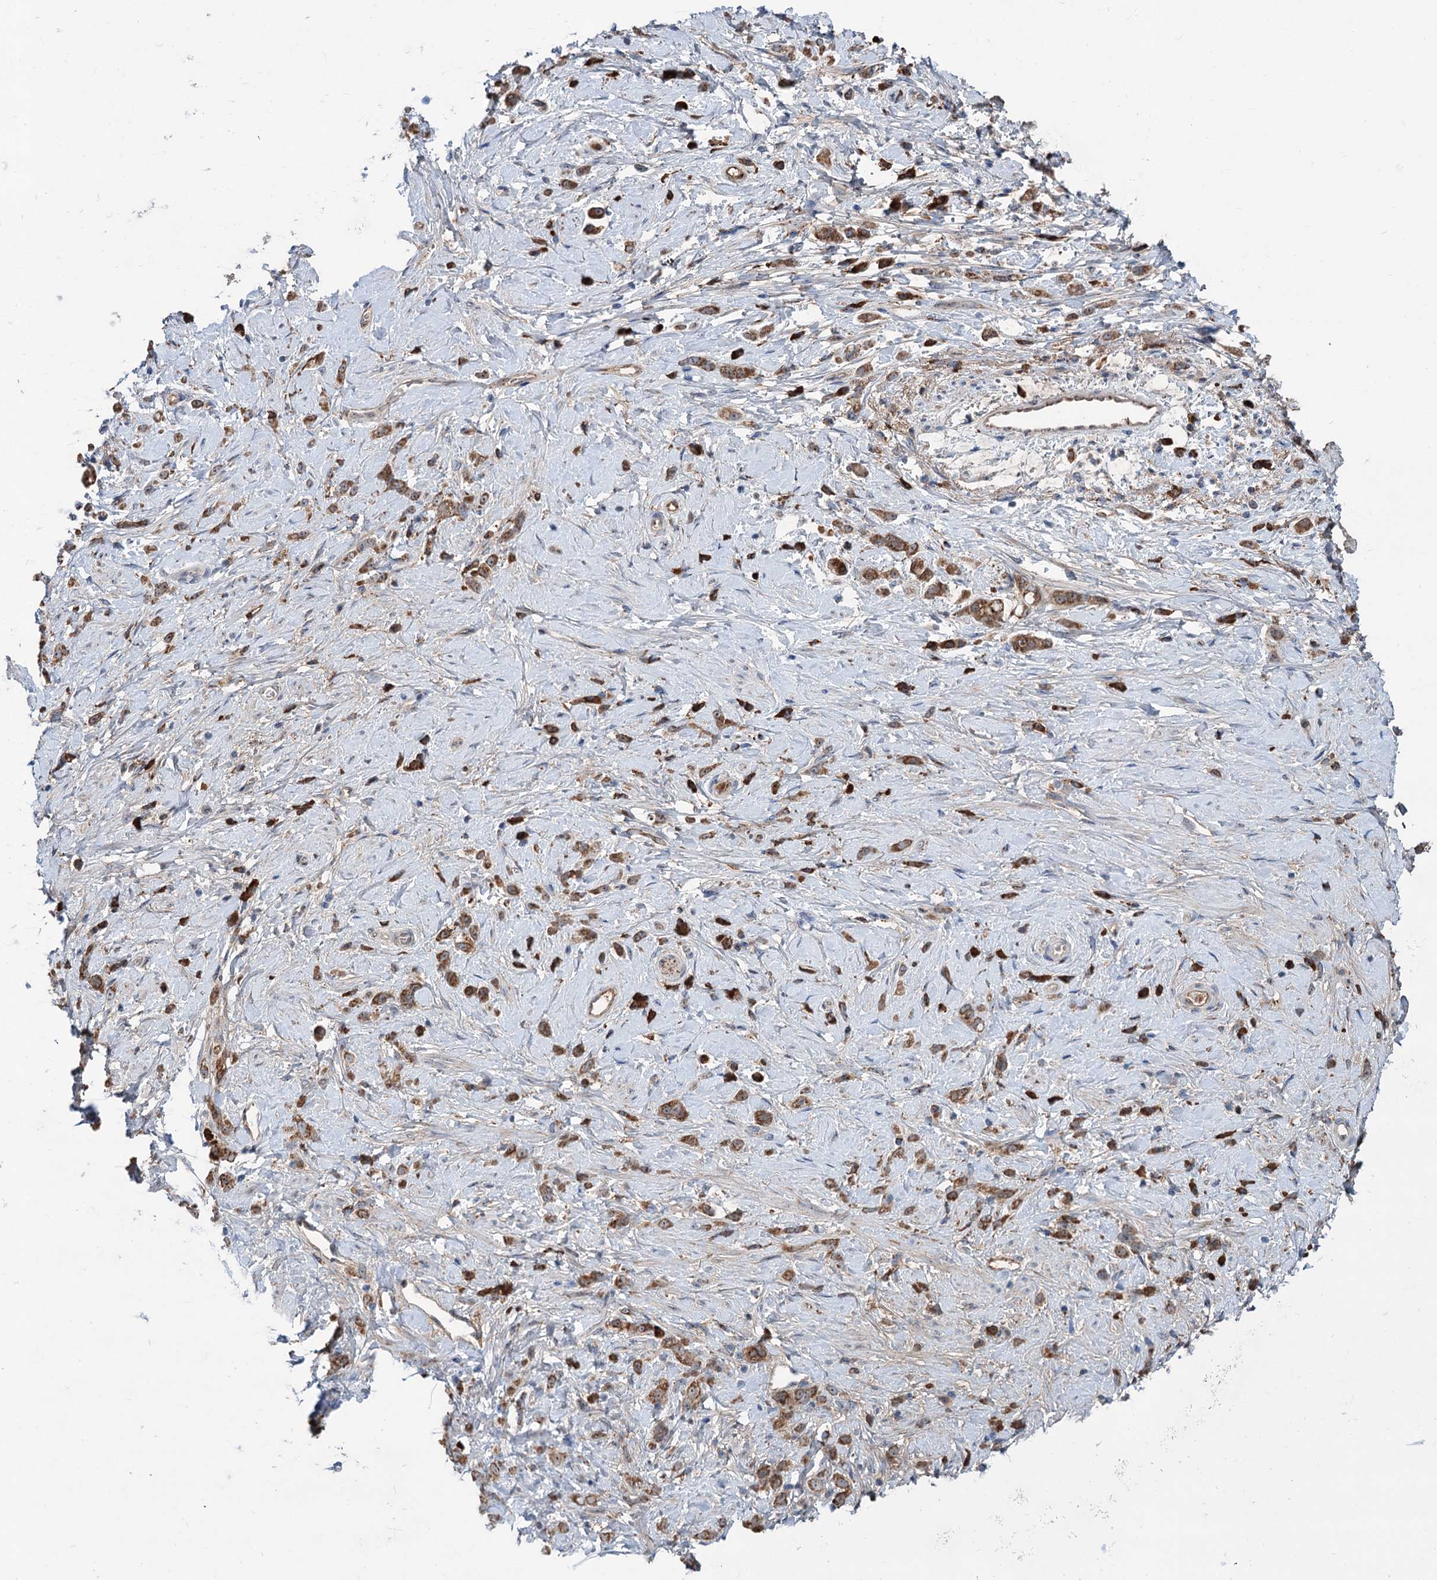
{"staining": {"intensity": "moderate", "quantity": ">75%", "location": "cytoplasmic/membranous"}, "tissue": "stomach cancer", "cell_type": "Tumor cells", "image_type": "cancer", "snomed": [{"axis": "morphology", "description": "Adenocarcinoma, NOS"}, {"axis": "topography", "description": "Stomach"}], "caption": "High-power microscopy captured an immunohistochemistry (IHC) image of stomach adenocarcinoma, revealing moderate cytoplasmic/membranous expression in approximately >75% of tumor cells.", "gene": "LPIN1", "patient": {"sex": "female", "age": 60}}